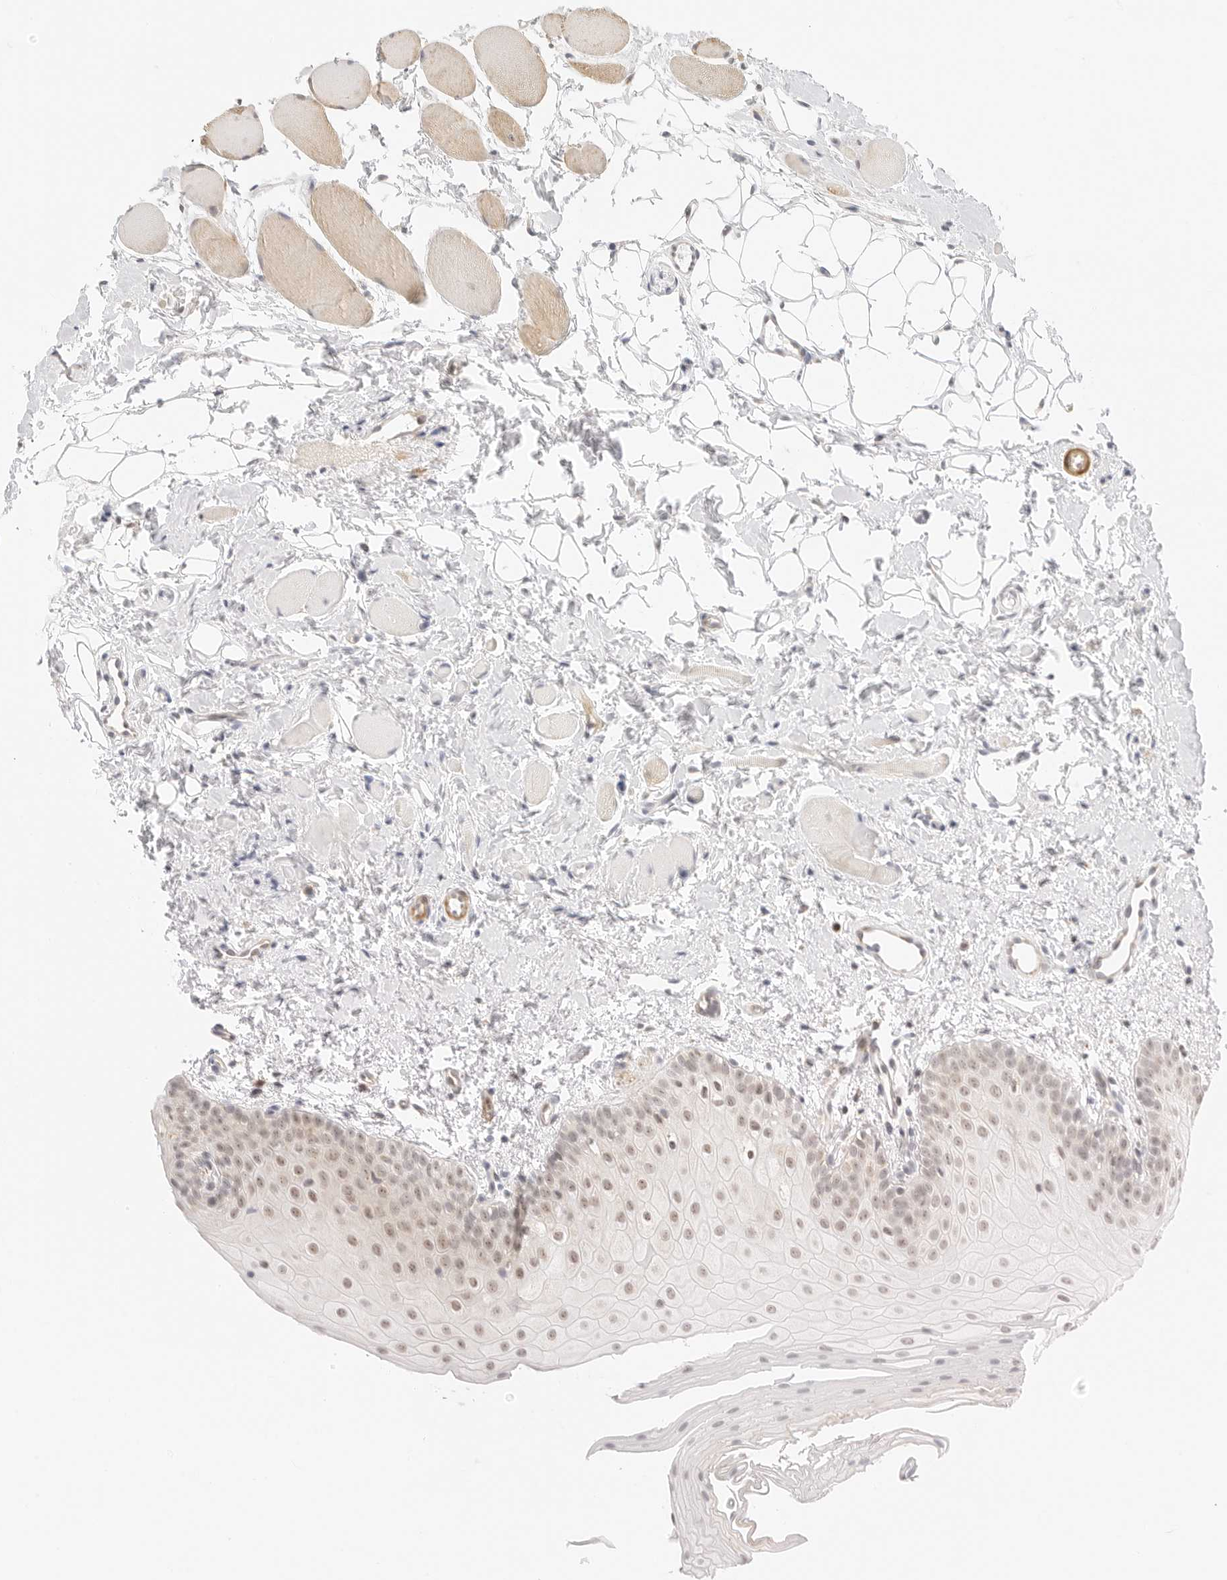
{"staining": {"intensity": "weak", "quantity": ">75%", "location": "nuclear"}, "tissue": "oral mucosa", "cell_type": "Squamous epithelial cells", "image_type": "normal", "snomed": [{"axis": "morphology", "description": "Normal tissue, NOS"}, {"axis": "topography", "description": "Oral tissue"}], "caption": "IHC staining of benign oral mucosa, which displays low levels of weak nuclear expression in approximately >75% of squamous epithelial cells indicating weak nuclear protein expression. The staining was performed using DAB (brown) for protein detection and nuclei were counterstained in hematoxylin (blue).", "gene": "GORAB", "patient": {"sex": "male", "age": 28}}